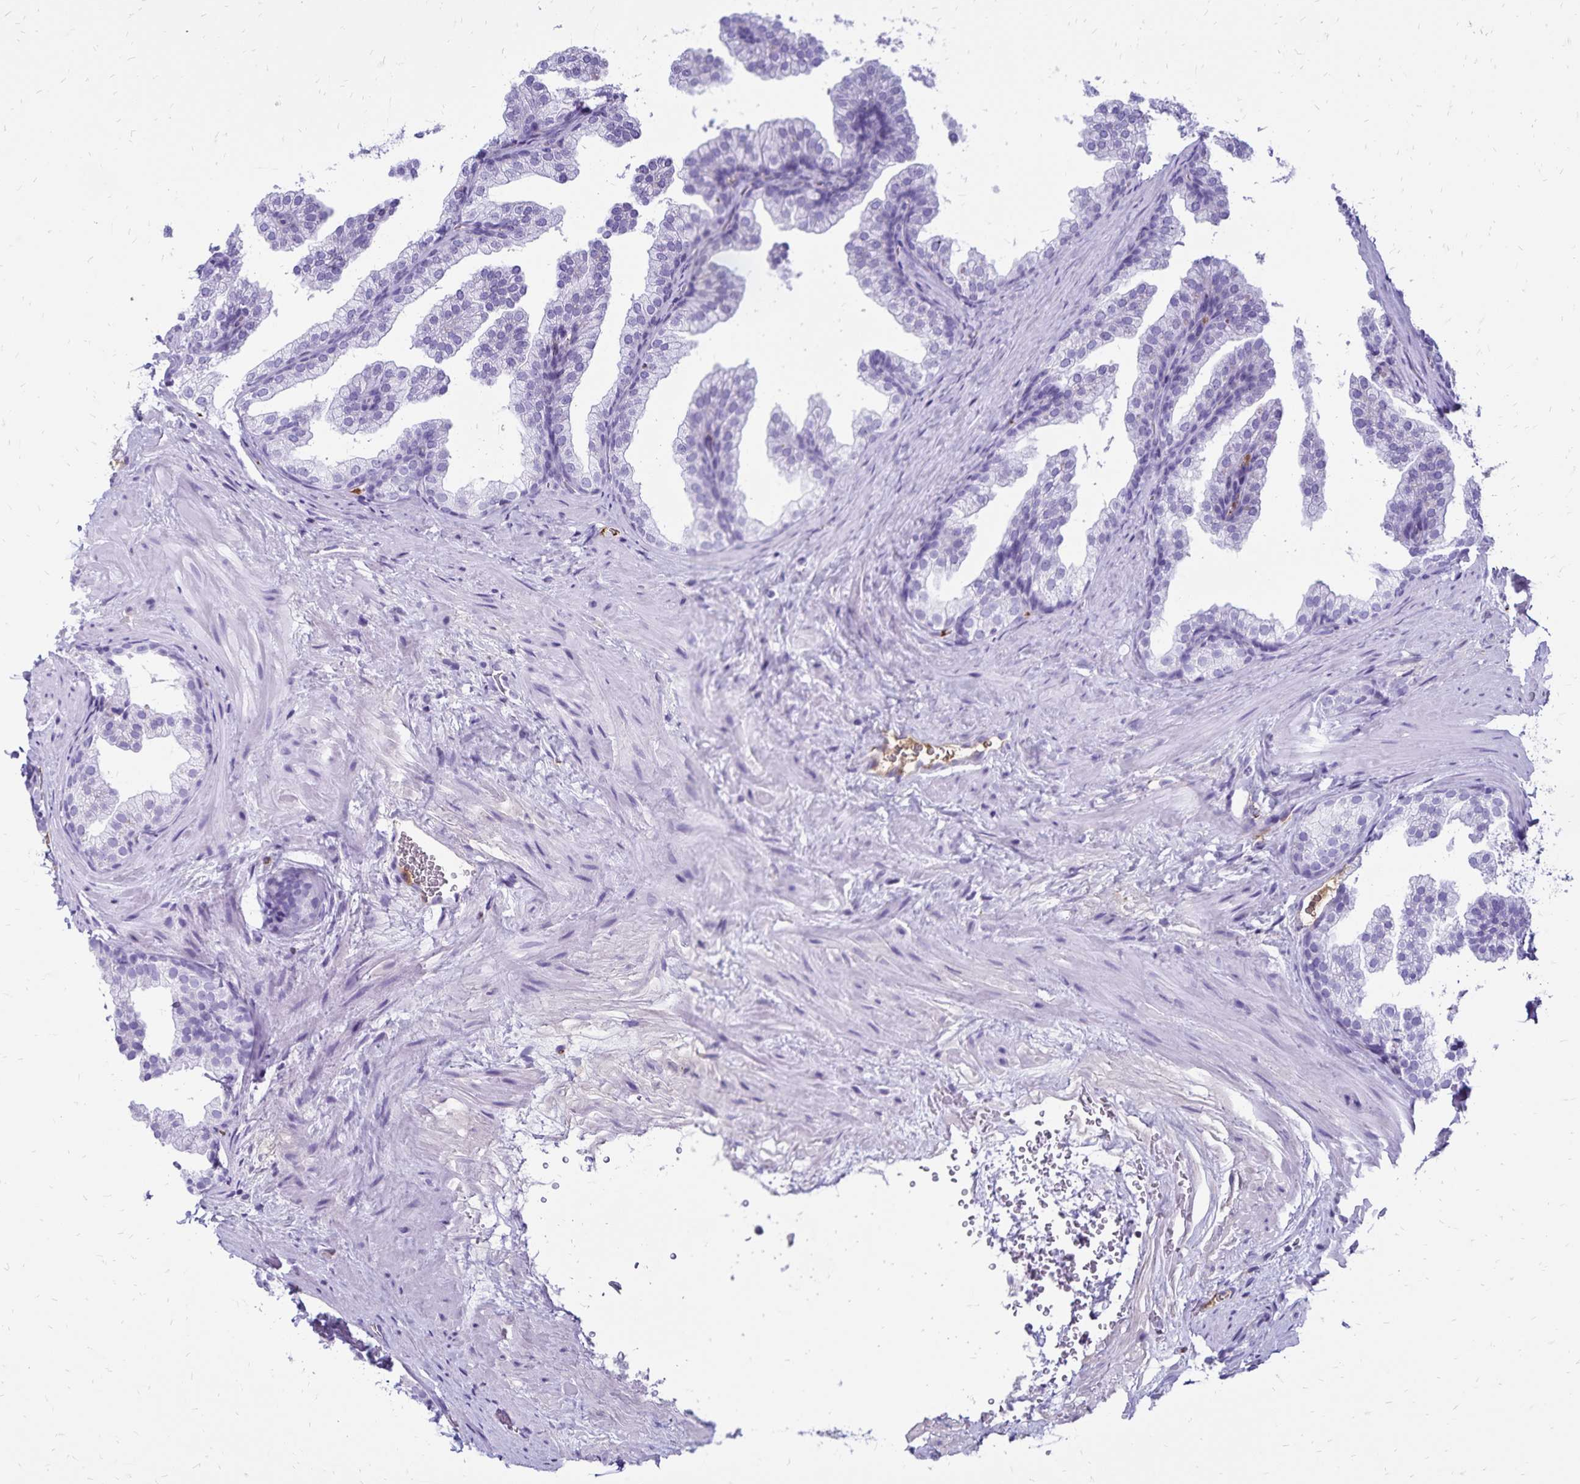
{"staining": {"intensity": "negative", "quantity": "none", "location": "none"}, "tissue": "prostate", "cell_type": "Glandular cells", "image_type": "normal", "snomed": [{"axis": "morphology", "description": "Normal tissue, NOS"}, {"axis": "topography", "description": "Prostate"}], "caption": "The micrograph exhibits no significant expression in glandular cells of prostate.", "gene": "CD27", "patient": {"sex": "male", "age": 37}}